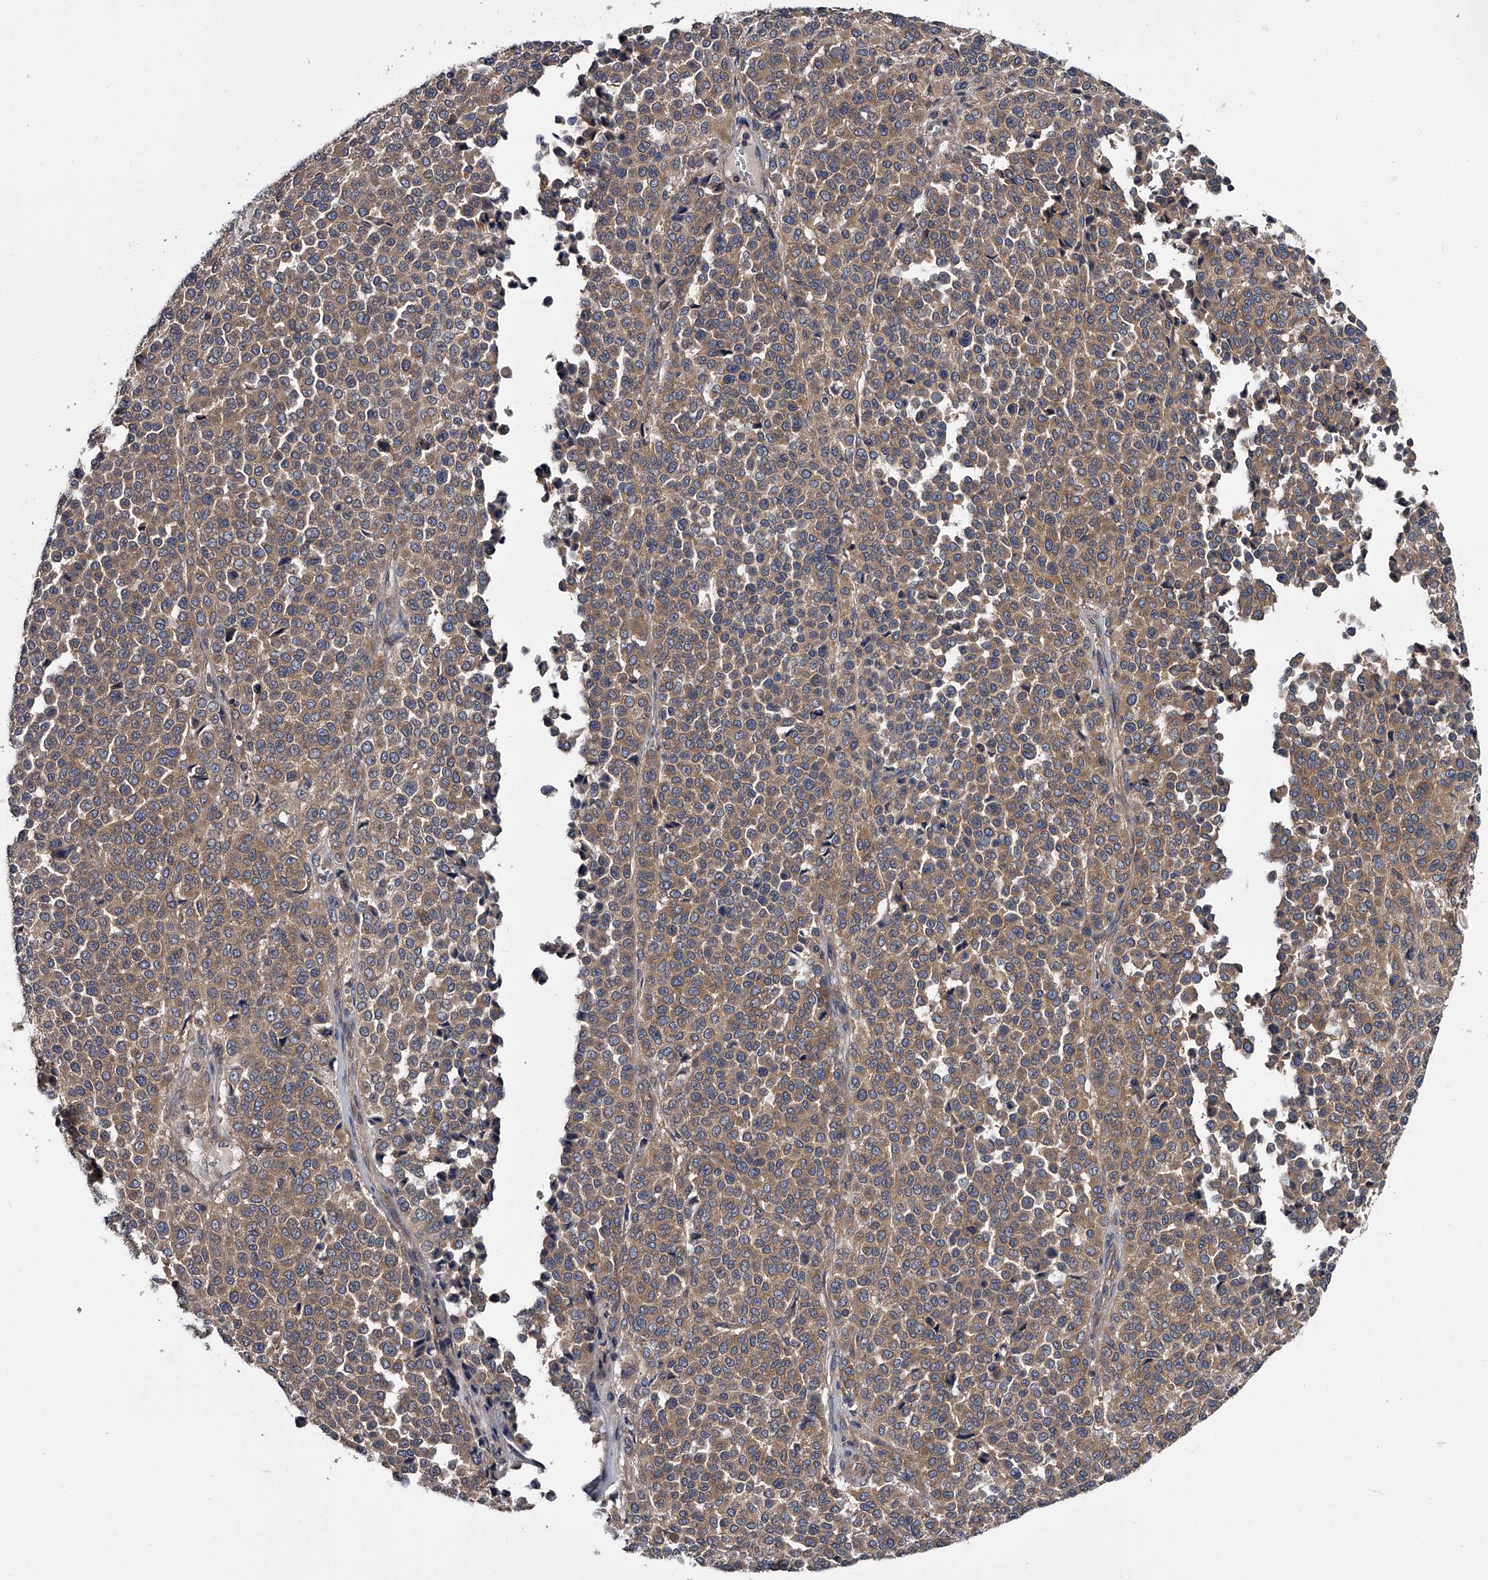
{"staining": {"intensity": "weak", "quantity": ">75%", "location": "cytoplasmic/membranous"}, "tissue": "melanoma", "cell_type": "Tumor cells", "image_type": "cancer", "snomed": [{"axis": "morphology", "description": "Malignant melanoma, Metastatic site"}, {"axis": "topography", "description": "Pancreas"}], "caption": "Malignant melanoma (metastatic site) tissue exhibits weak cytoplasmic/membranous expression in about >75% of tumor cells", "gene": "GAPVD1", "patient": {"sex": "female", "age": 30}}